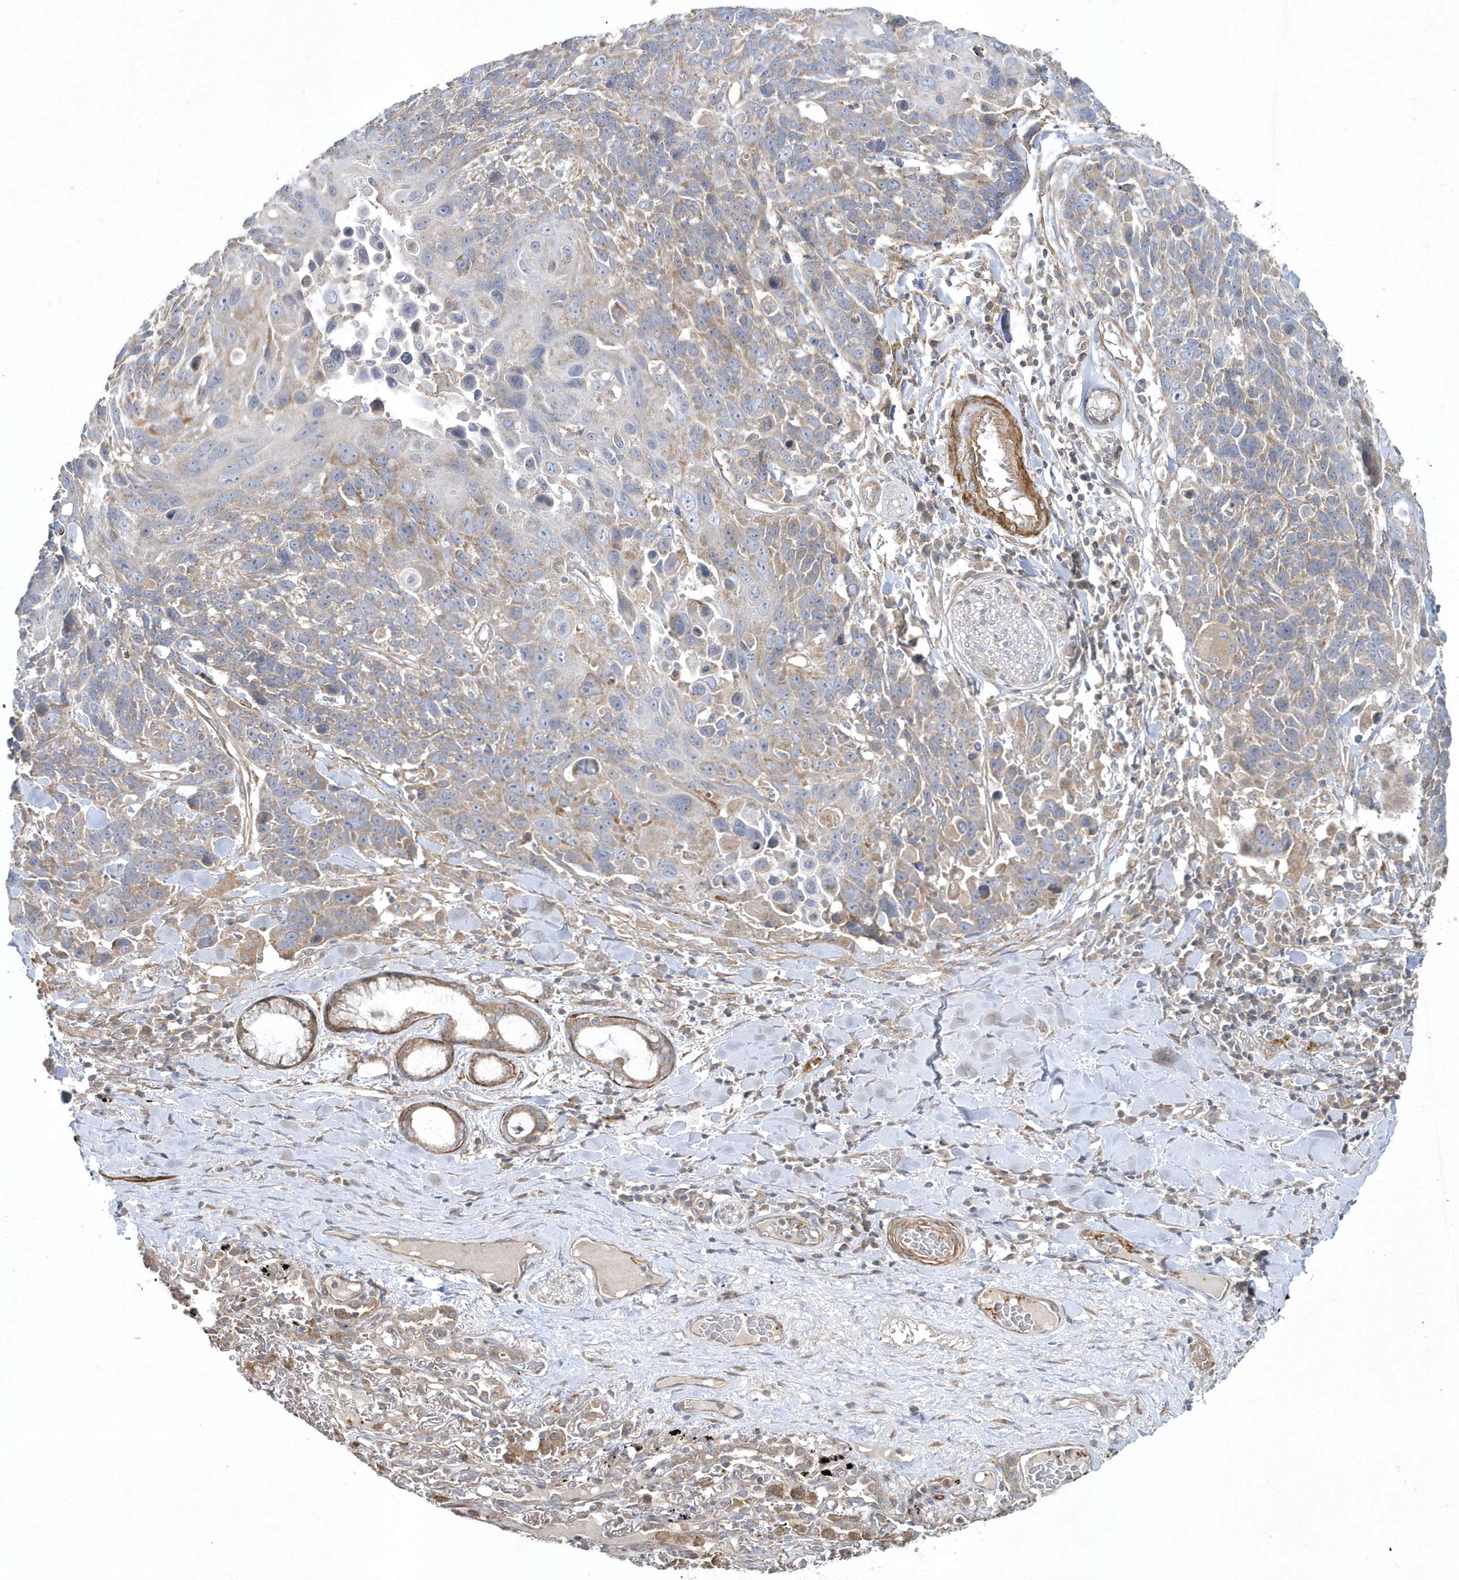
{"staining": {"intensity": "weak", "quantity": "25%-75%", "location": "cytoplasmic/membranous"}, "tissue": "lung cancer", "cell_type": "Tumor cells", "image_type": "cancer", "snomed": [{"axis": "morphology", "description": "Squamous cell carcinoma, NOS"}, {"axis": "topography", "description": "Lung"}], "caption": "An immunohistochemistry histopathology image of neoplastic tissue is shown. Protein staining in brown shows weak cytoplasmic/membranous positivity in lung cancer within tumor cells. (DAB = brown stain, brightfield microscopy at high magnification).", "gene": "LEXM", "patient": {"sex": "male", "age": 66}}